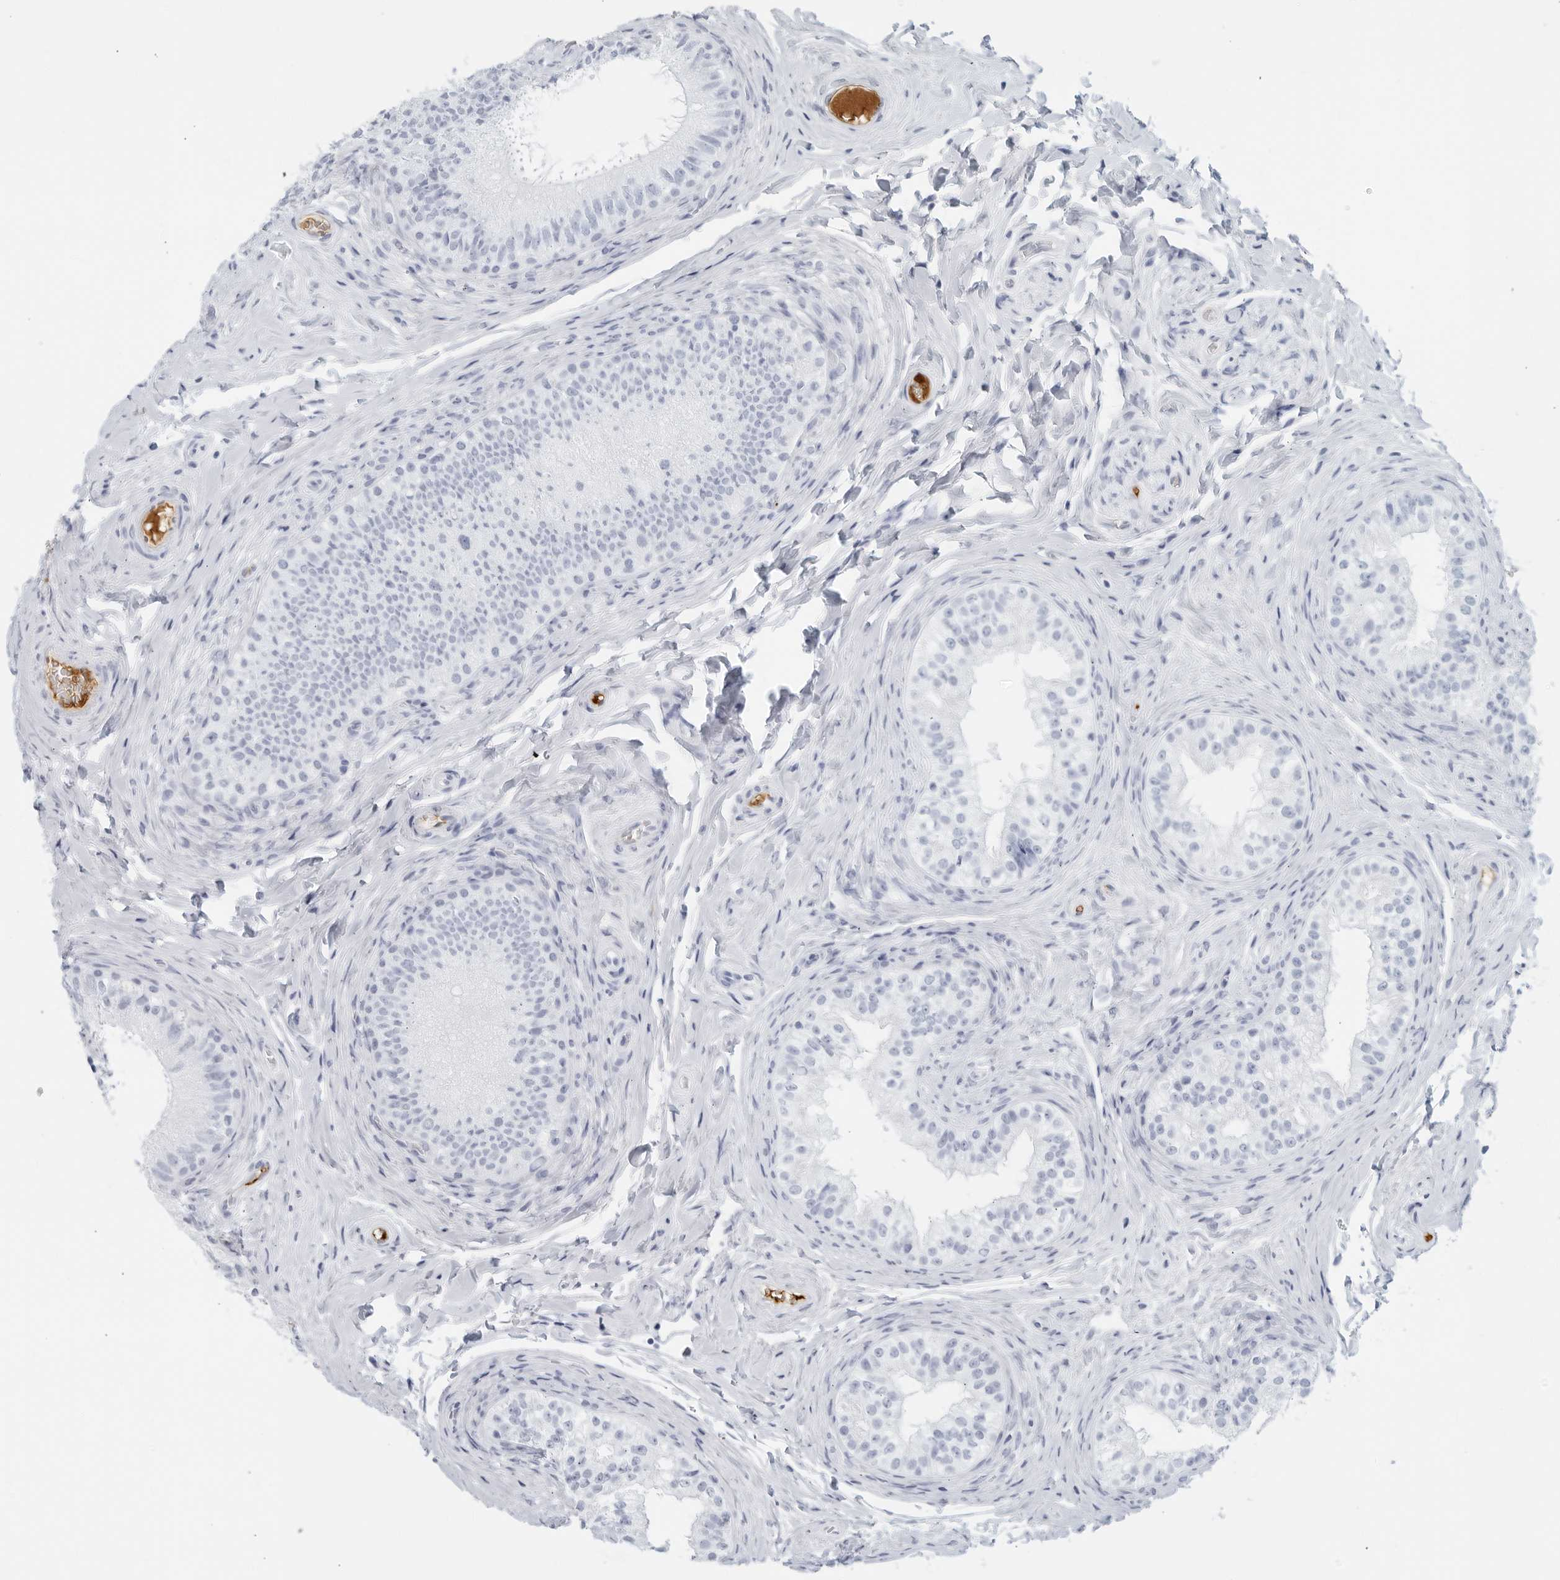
{"staining": {"intensity": "negative", "quantity": "none", "location": "none"}, "tissue": "epididymis", "cell_type": "Glandular cells", "image_type": "normal", "snomed": [{"axis": "morphology", "description": "Normal tissue, NOS"}, {"axis": "topography", "description": "Epididymis"}], "caption": "The photomicrograph displays no staining of glandular cells in unremarkable epididymis.", "gene": "FGG", "patient": {"sex": "male", "age": 49}}